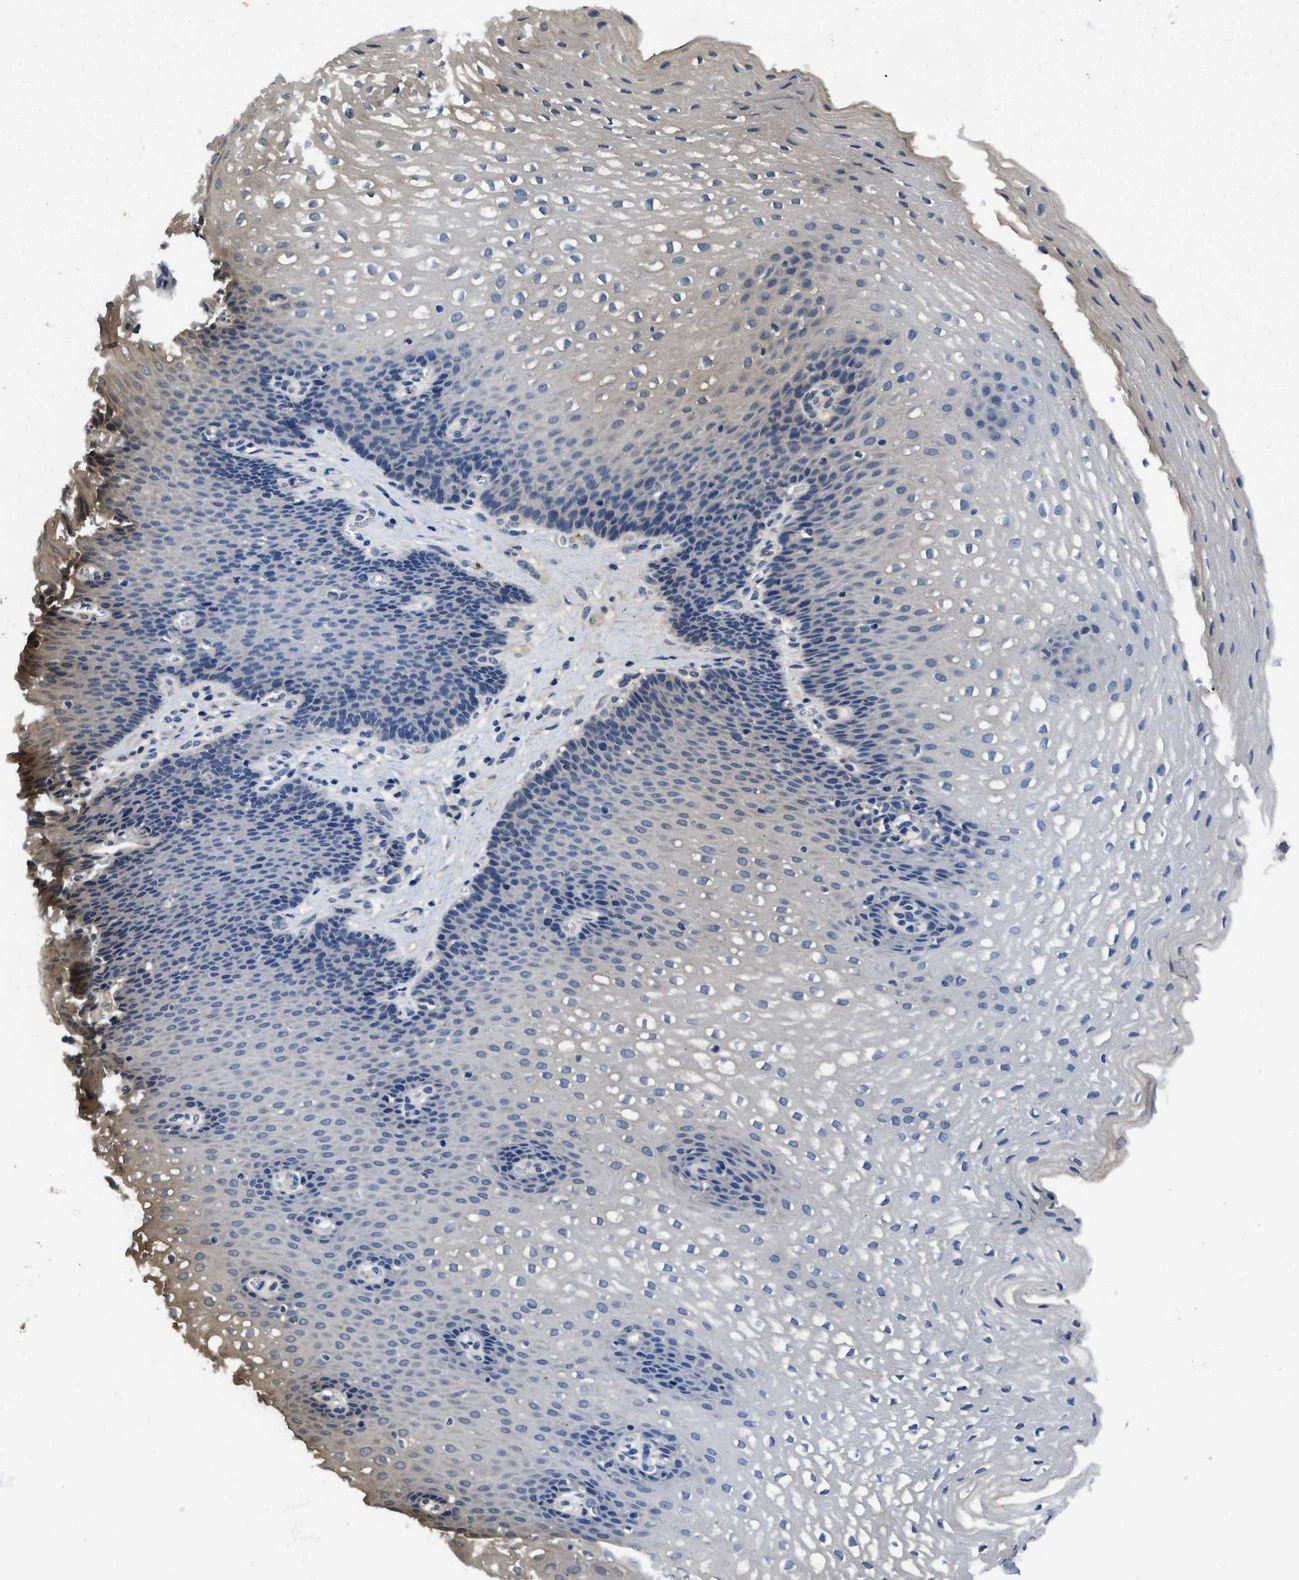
{"staining": {"intensity": "negative", "quantity": "none", "location": "none"}, "tissue": "esophagus", "cell_type": "Squamous epithelial cells", "image_type": "normal", "snomed": [{"axis": "morphology", "description": "Normal tissue, NOS"}, {"axis": "topography", "description": "Esophagus"}], "caption": "High magnification brightfield microscopy of benign esophagus stained with DAB (brown) and counterstained with hematoxylin (blue): squamous epithelial cells show no significant staining. The staining is performed using DAB brown chromogen with nuclei counter-stained in using hematoxylin.", "gene": "ITGA2B", "patient": {"sex": "male", "age": 48}}